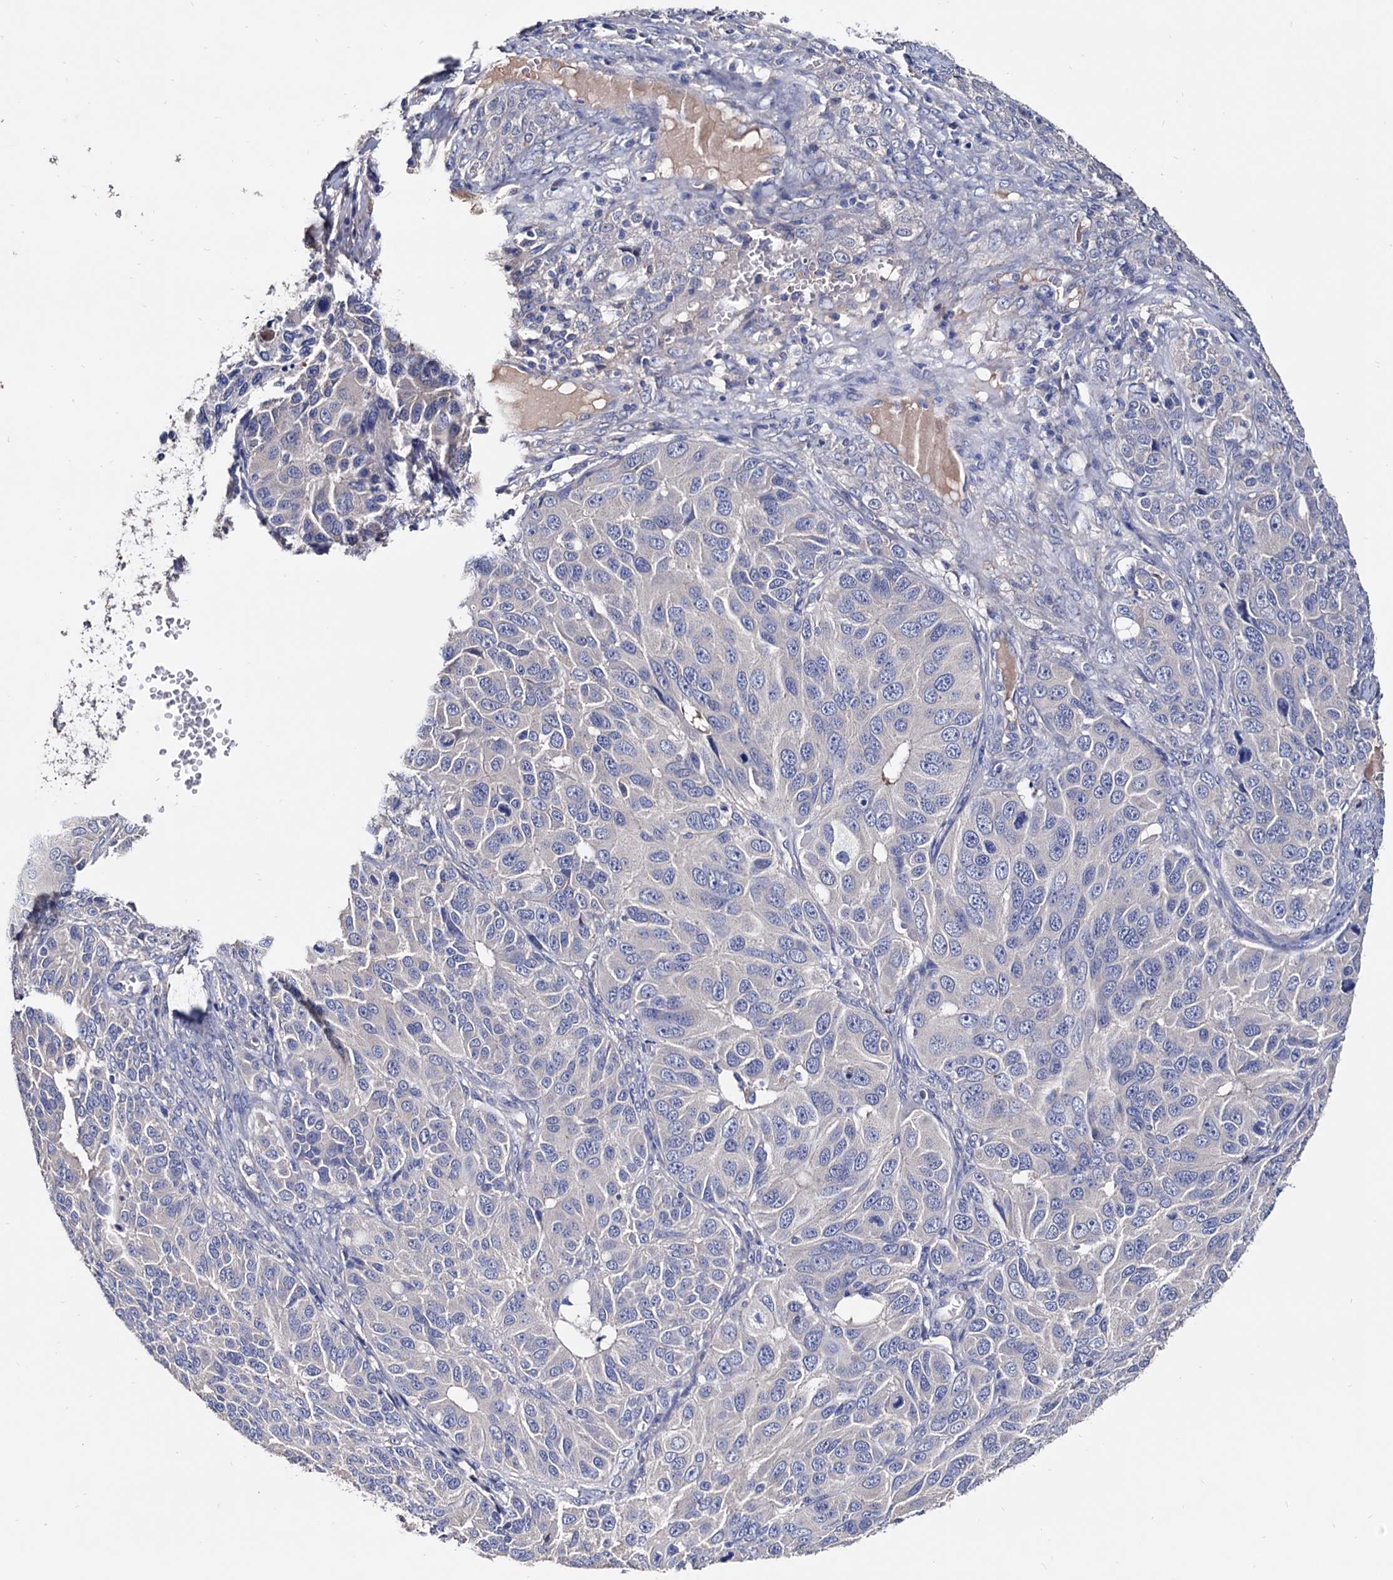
{"staining": {"intensity": "negative", "quantity": "none", "location": "none"}, "tissue": "ovarian cancer", "cell_type": "Tumor cells", "image_type": "cancer", "snomed": [{"axis": "morphology", "description": "Carcinoma, endometroid"}, {"axis": "topography", "description": "Ovary"}], "caption": "Human ovarian cancer (endometroid carcinoma) stained for a protein using immunohistochemistry (IHC) exhibits no positivity in tumor cells.", "gene": "NPAS4", "patient": {"sex": "female", "age": 51}}